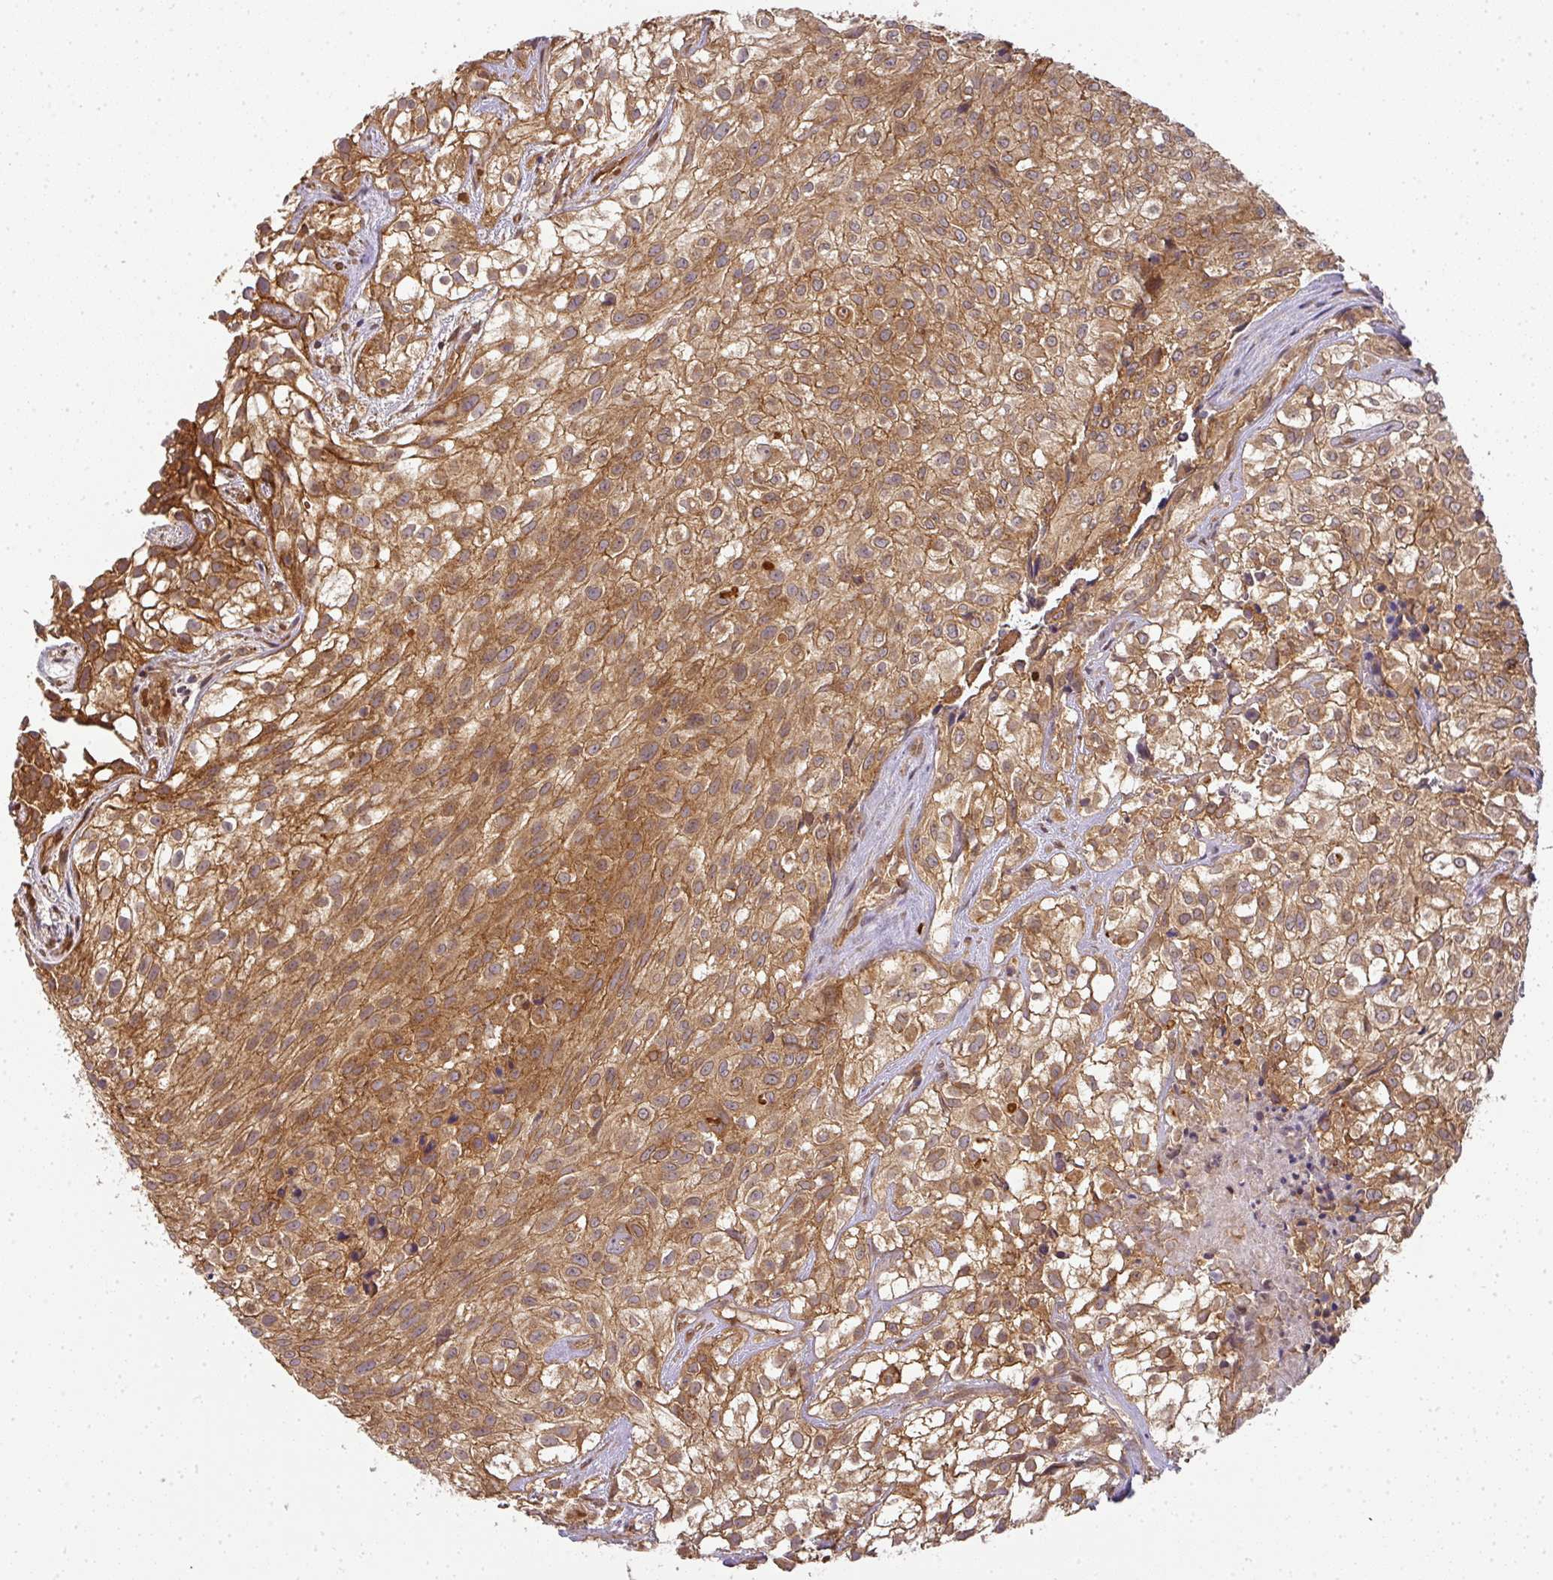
{"staining": {"intensity": "moderate", "quantity": ">75%", "location": "cytoplasmic/membranous"}, "tissue": "urothelial cancer", "cell_type": "Tumor cells", "image_type": "cancer", "snomed": [{"axis": "morphology", "description": "Urothelial carcinoma, High grade"}, {"axis": "topography", "description": "Urinary bladder"}], "caption": "The micrograph shows a brown stain indicating the presence of a protein in the cytoplasmic/membranous of tumor cells in urothelial cancer.", "gene": "MALSU1", "patient": {"sex": "male", "age": 56}}